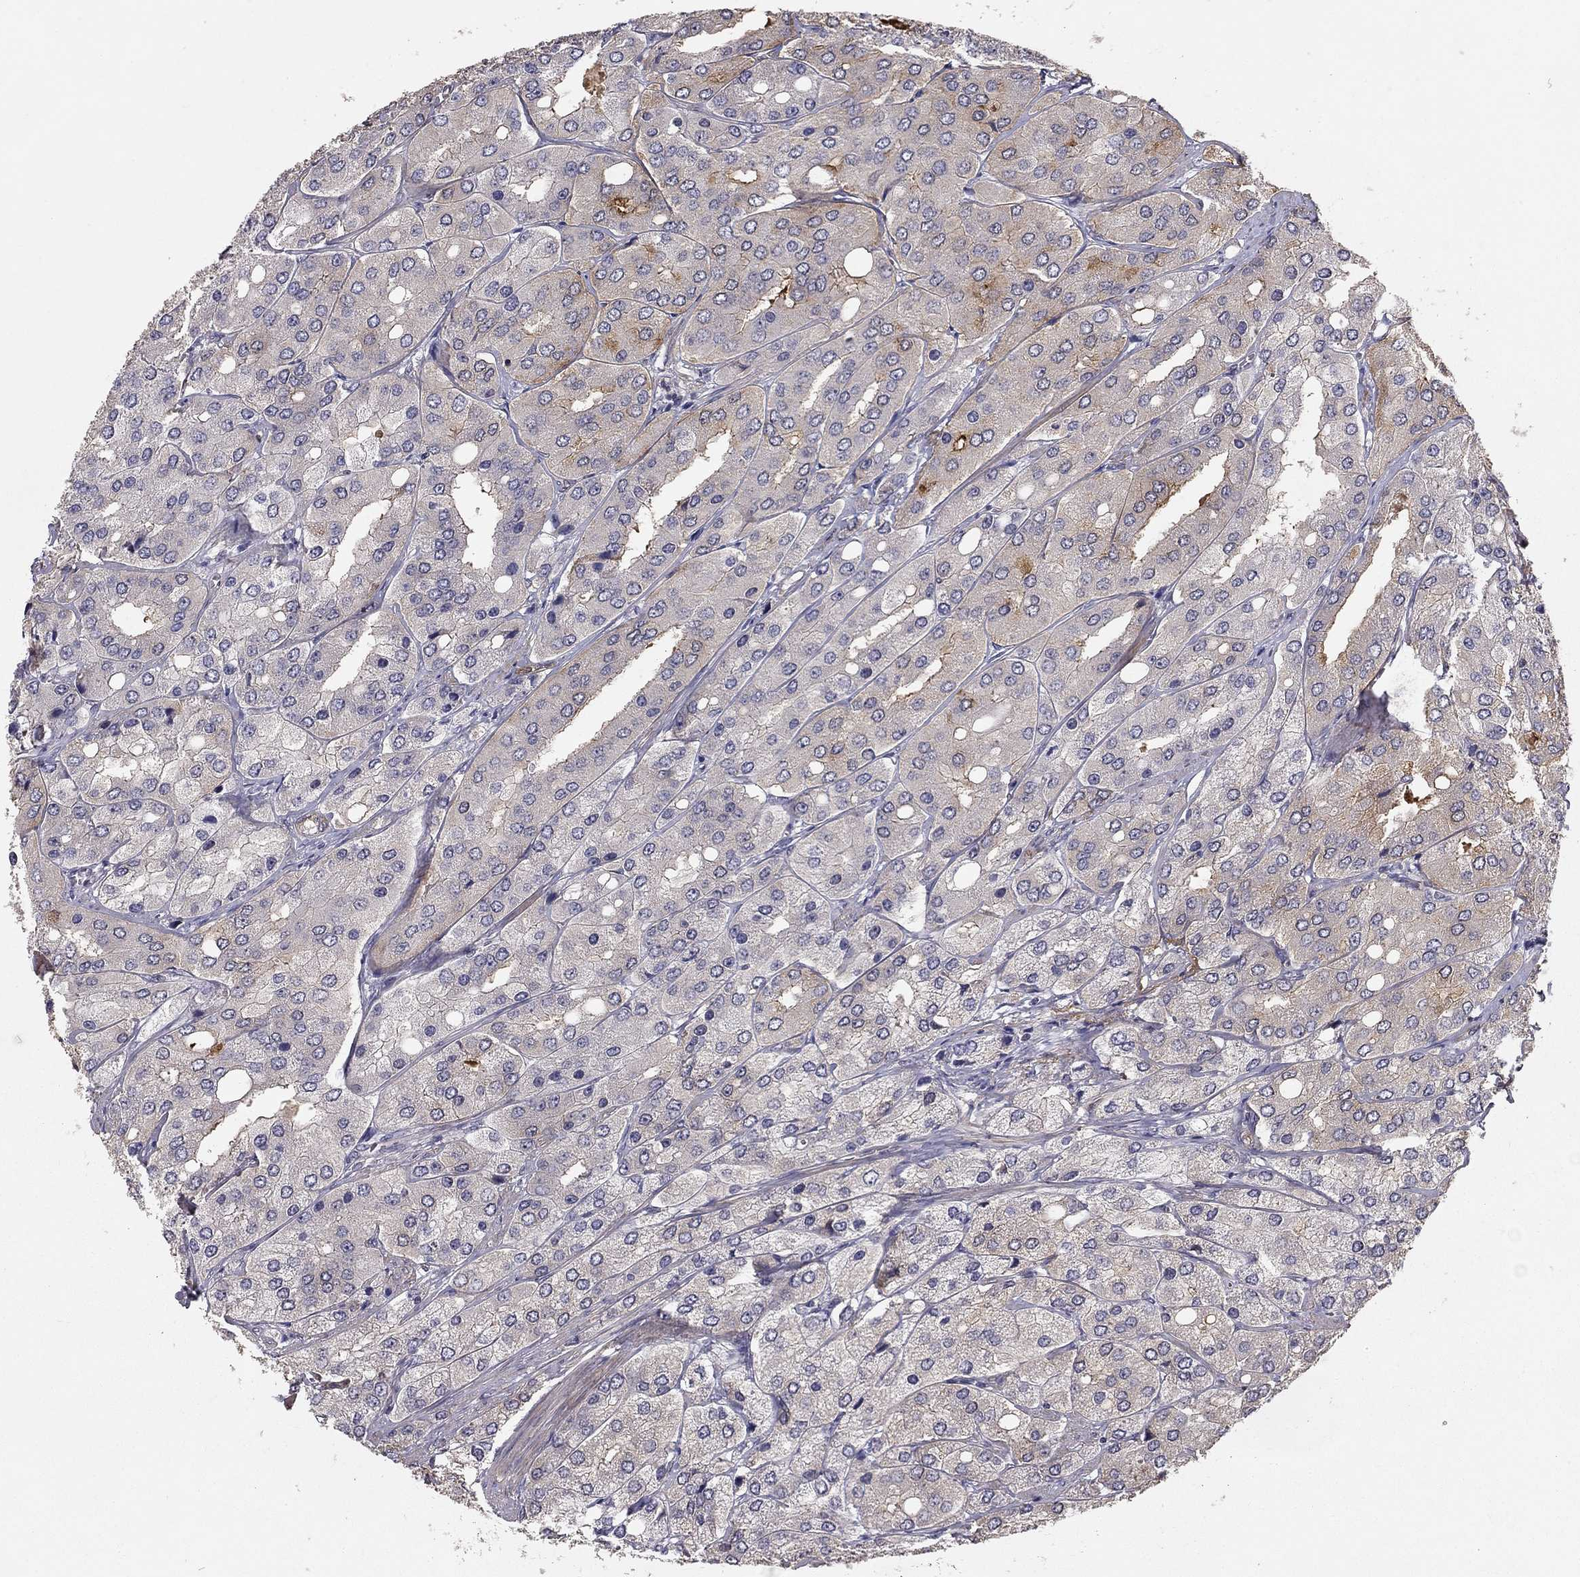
{"staining": {"intensity": "moderate", "quantity": "<25%", "location": "cytoplasmic/membranous"}, "tissue": "prostate cancer", "cell_type": "Tumor cells", "image_type": "cancer", "snomed": [{"axis": "morphology", "description": "Adenocarcinoma, Low grade"}, {"axis": "topography", "description": "Prostate"}], "caption": "Prostate low-grade adenocarcinoma tissue shows moderate cytoplasmic/membranous staining in approximately <25% of tumor cells, visualized by immunohistochemistry.", "gene": "GJB4", "patient": {"sex": "male", "age": 69}}